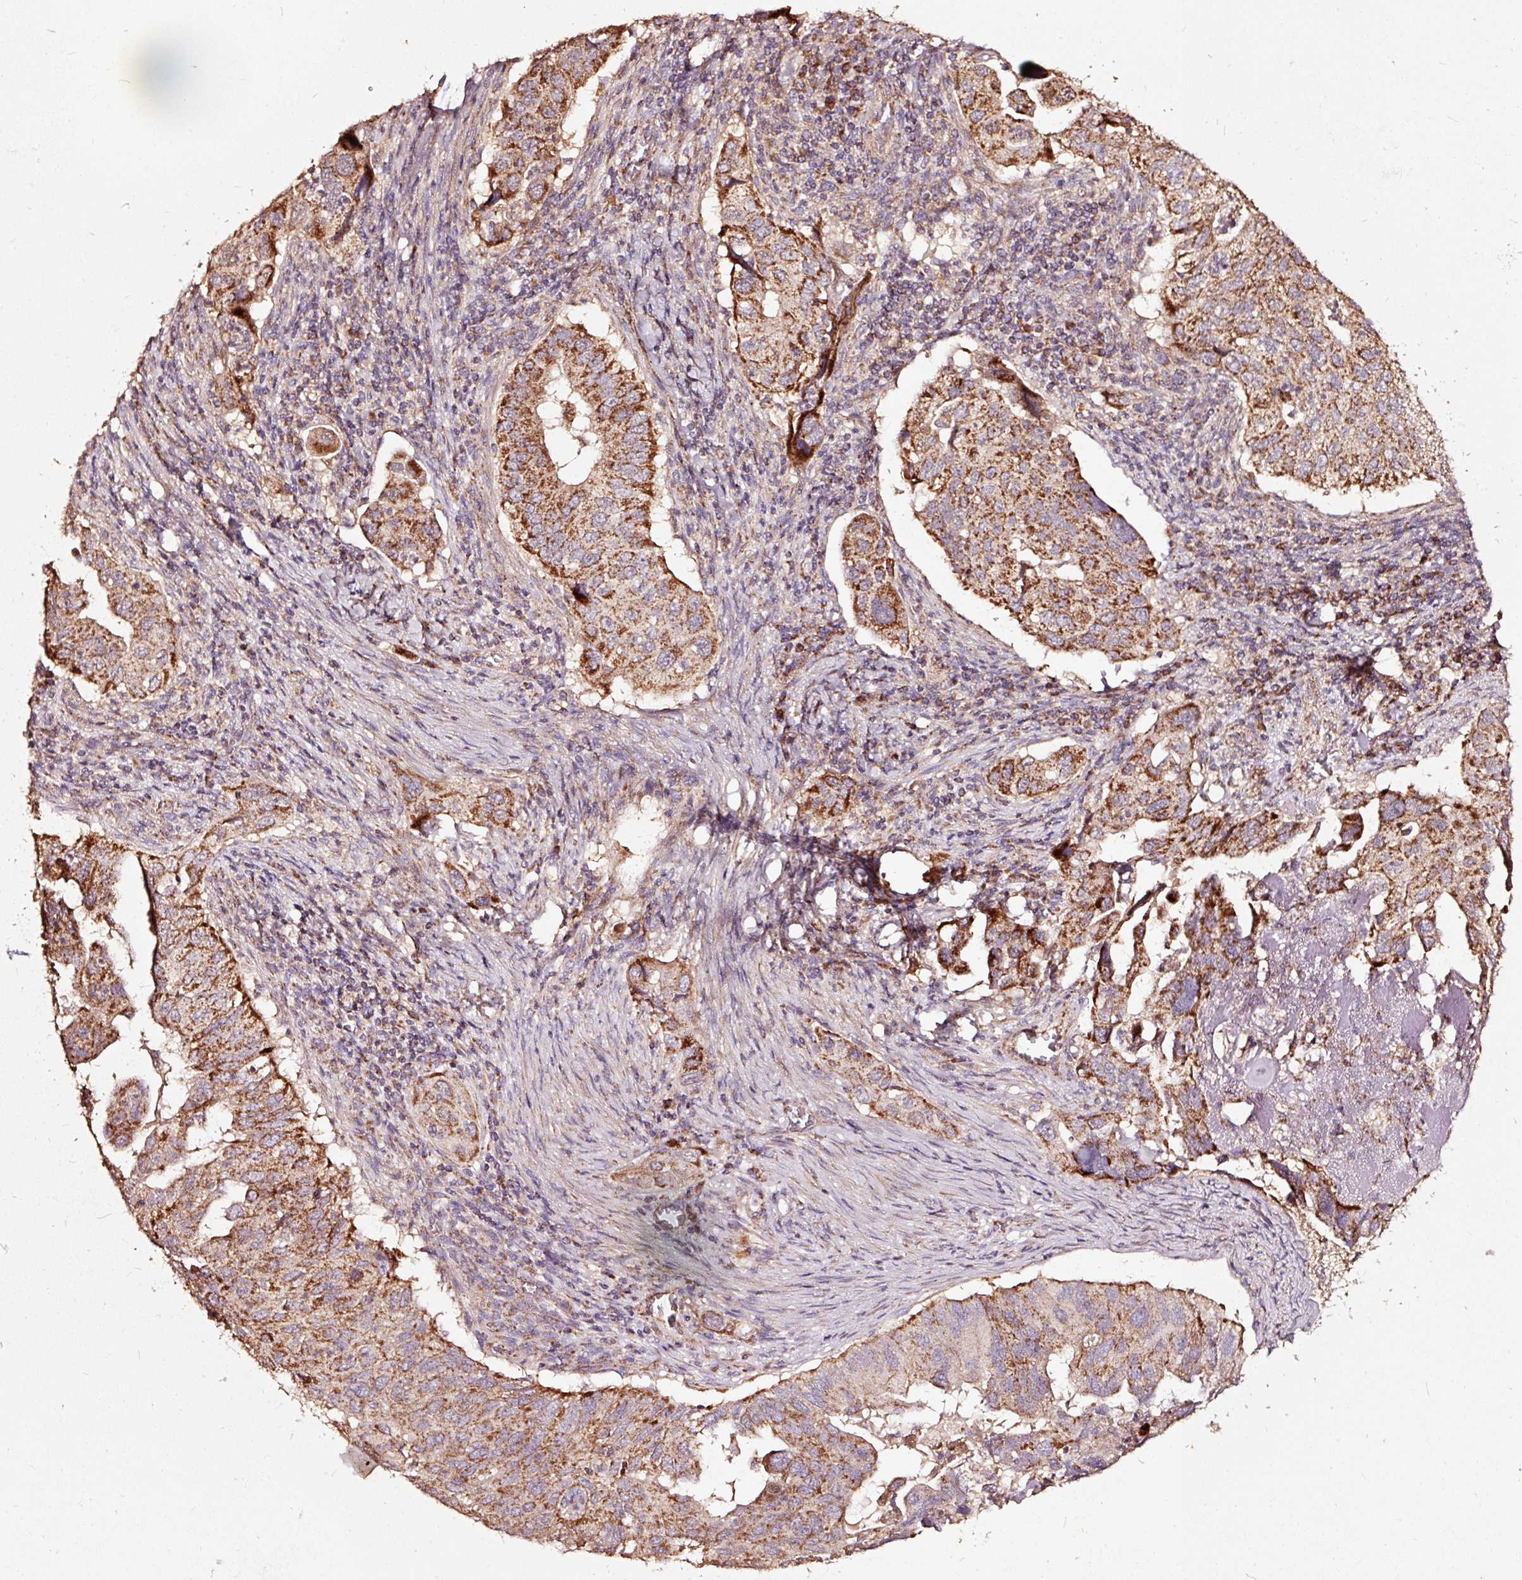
{"staining": {"intensity": "strong", "quantity": ">75%", "location": "cytoplasmic/membranous"}, "tissue": "lung cancer", "cell_type": "Tumor cells", "image_type": "cancer", "snomed": [{"axis": "morphology", "description": "Adenocarcinoma, NOS"}, {"axis": "topography", "description": "Lung"}], "caption": "Immunohistochemical staining of lung cancer exhibits high levels of strong cytoplasmic/membranous staining in approximately >75% of tumor cells.", "gene": "TPM1", "patient": {"sex": "male", "age": 48}}